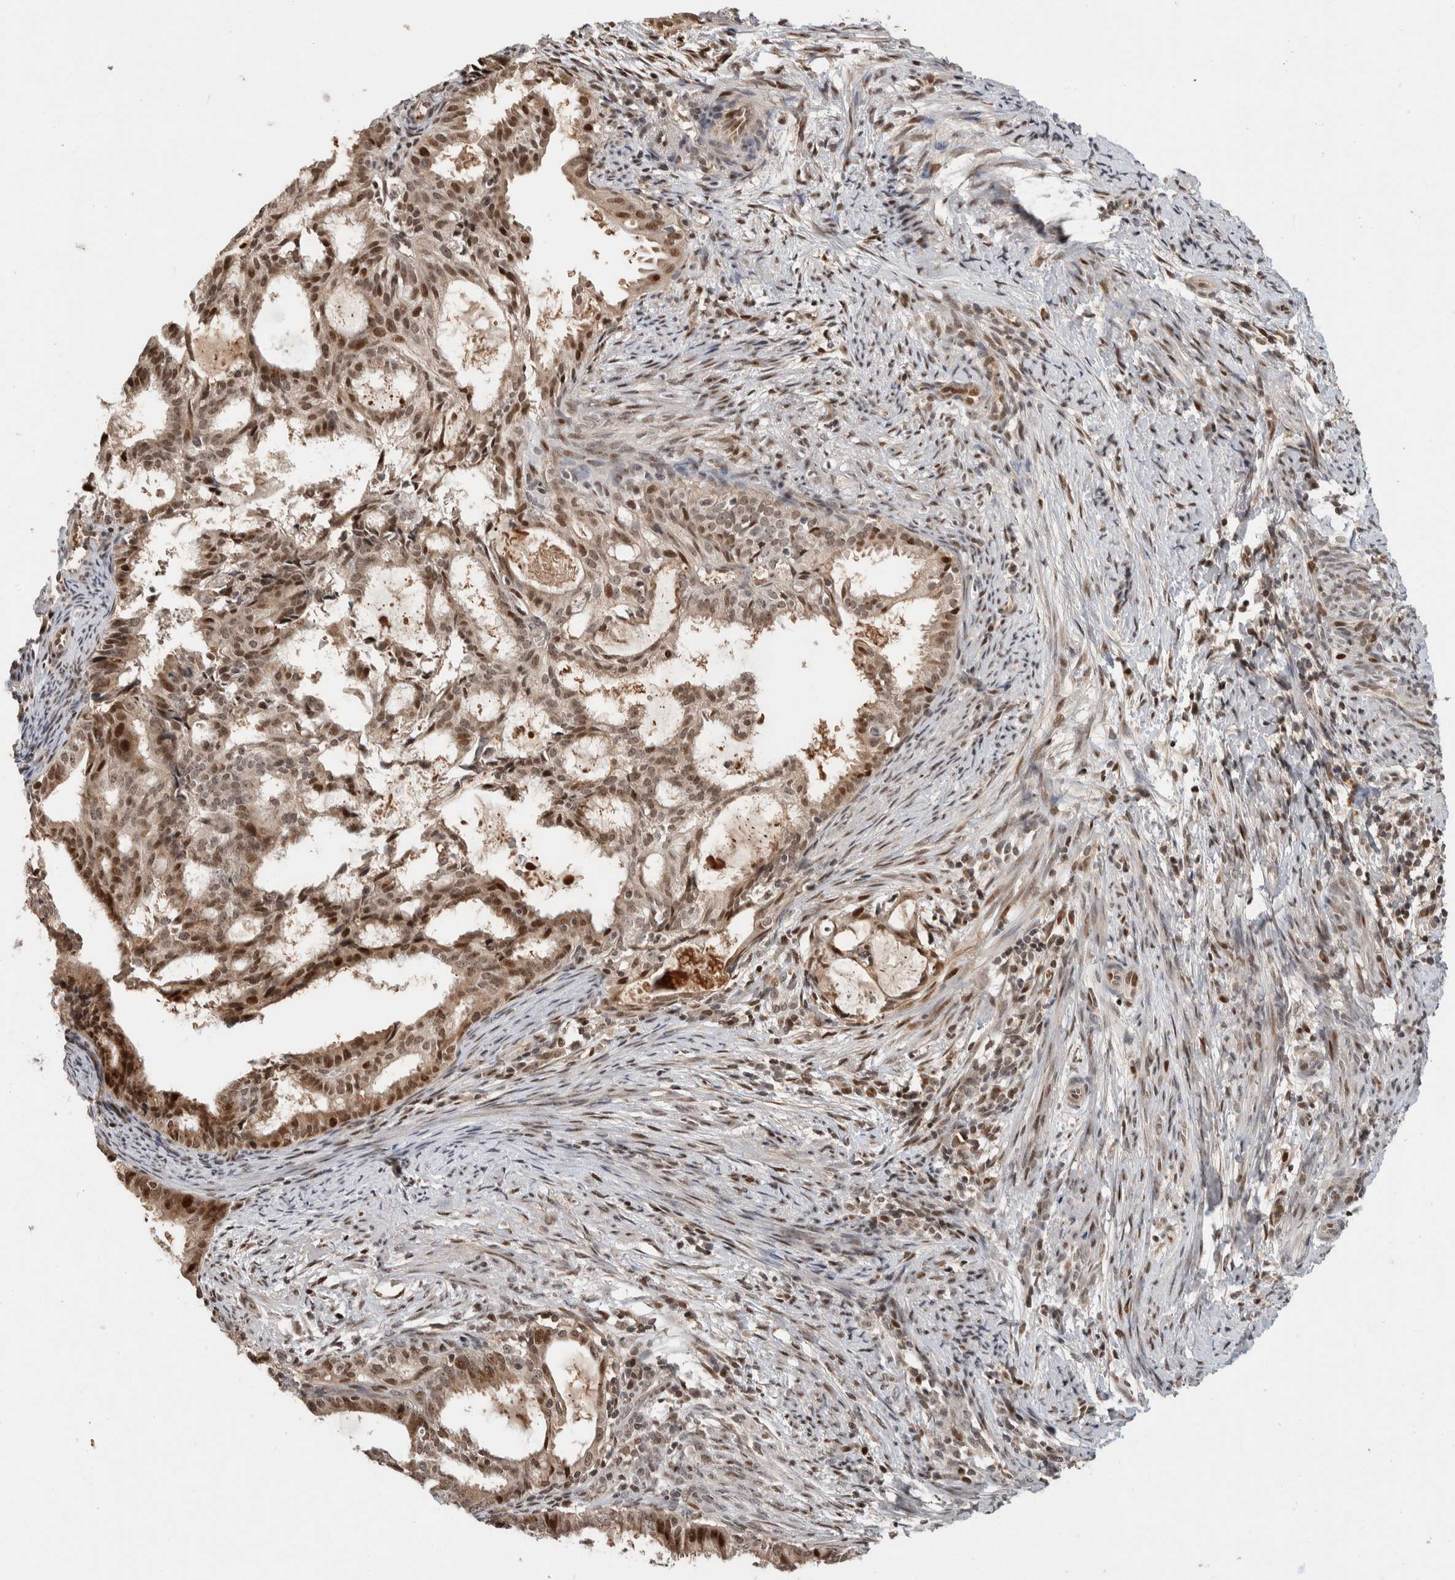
{"staining": {"intensity": "moderate", "quantity": ">75%", "location": "nuclear"}, "tissue": "endometrial cancer", "cell_type": "Tumor cells", "image_type": "cancer", "snomed": [{"axis": "morphology", "description": "Adenocarcinoma, NOS"}, {"axis": "topography", "description": "Endometrium"}], "caption": "High-power microscopy captured an immunohistochemistry photomicrograph of adenocarcinoma (endometrial), revealing moderate nuclear positivity in approximately >75% of tumor cells.", "gene": "ZNF521", "patient": {"sex": "female", "age": 58}}